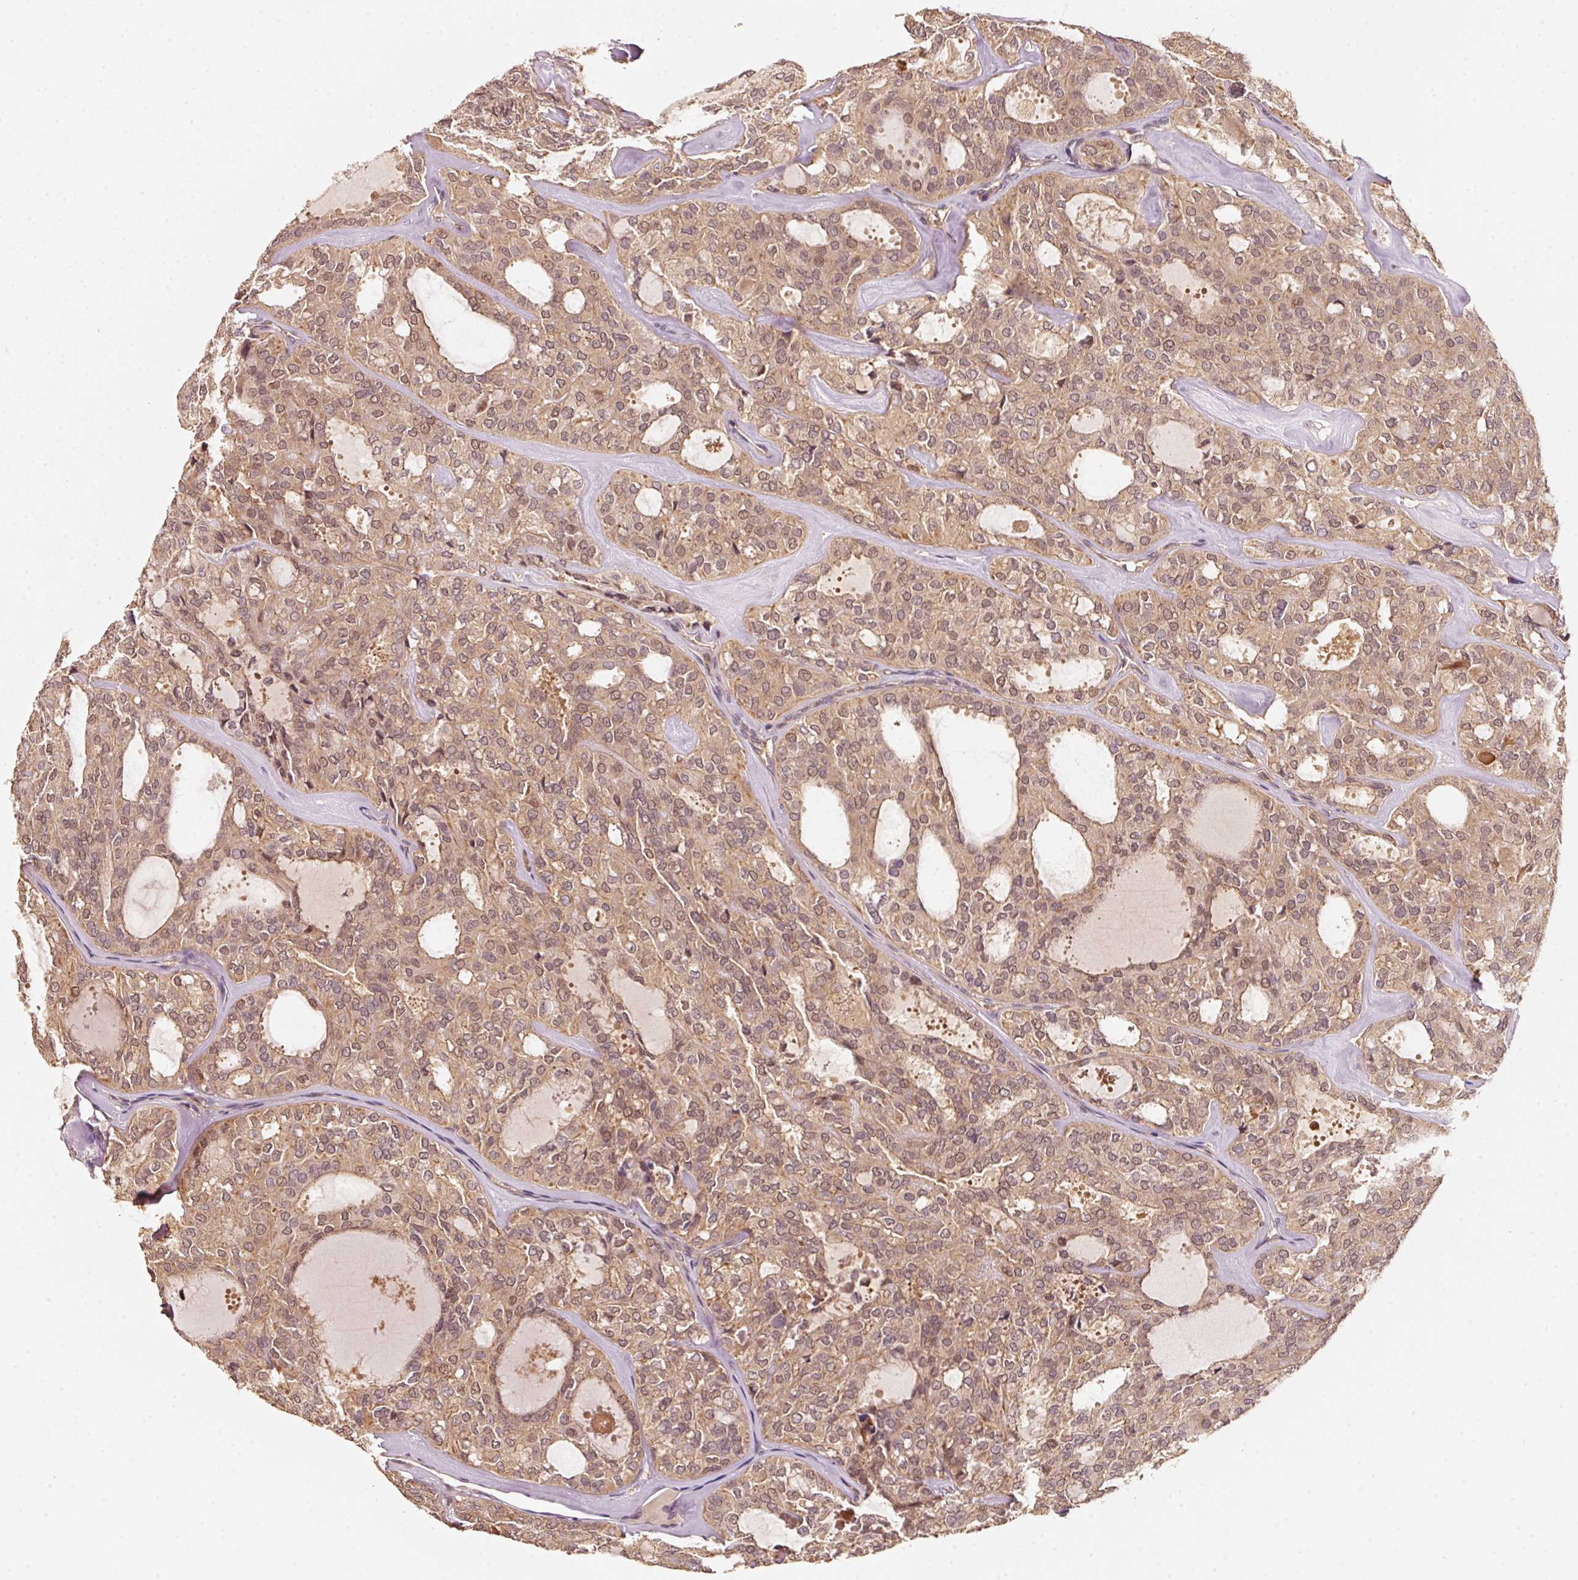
{"staining": {"intensity": "moderate", "quantity": ">75%", "location": "cytoplasmic/membranous,nuclear"}, "tissue": "thyroid cancer", "cell_type": "Tumor cells", "image_type": "cancer", "snomed": [{"axis": "morphology", "description": "Follicular adenoma carcinoma, NOS"}, {"axis": "topography", "description": "Thyroid gland"}], "caption": "Moderate cytoplasmic/membranous and nuclear staining is present in approximately >75% of tumor cells in thyroid cancer (follicular adenoma carcinoma).", "gene": "RRAS2", "patient": {"sex": "male", "age": 75}}